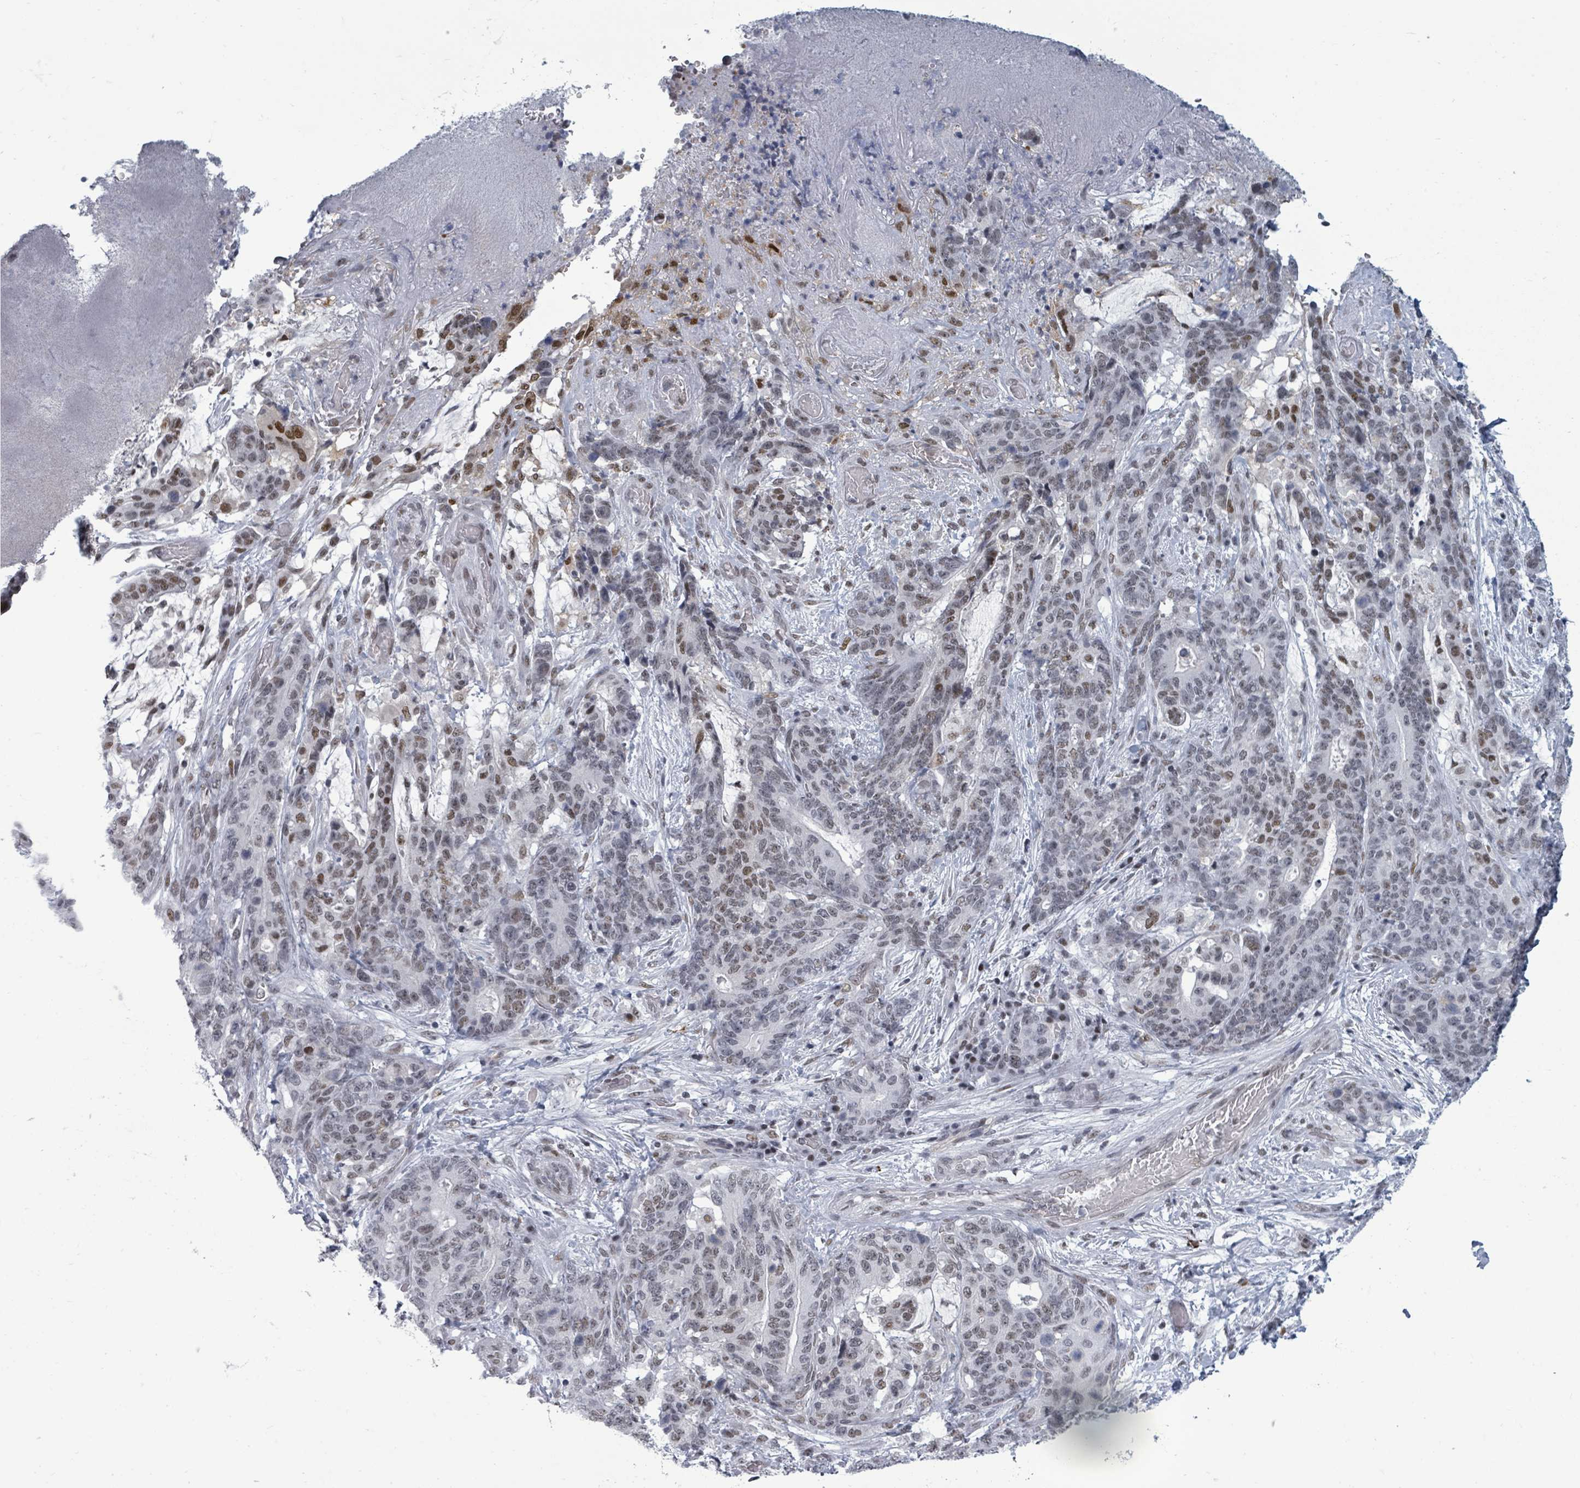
{"staining": {"intensity": "moderate", "quantity": "<25%", "location": "nuclear"}, "tissue": "stomach cancer", "cell_type": "Tumor cells", "image_type": "cancer", "snomed": [{"axis": "morphology", "description": "Normal tissue, NOS"}, {"axis": "morphology", "description": "Adenocarcinoma, NOS"}, {"axis": "topography", "description": "Stomach"}], "caption": "Immunohistochemistry photomicrograph of neoplastic tissue: human stomach adenocarcinoma stained using immunohistochemistry (IHC) exhibits low levels of moderate protein expression localized specifically in the nuclear of tumor cells, appearing as a nuclear brown color.", "gene": "ERCC5", "patient": {"sex": "female", "age": 64}}